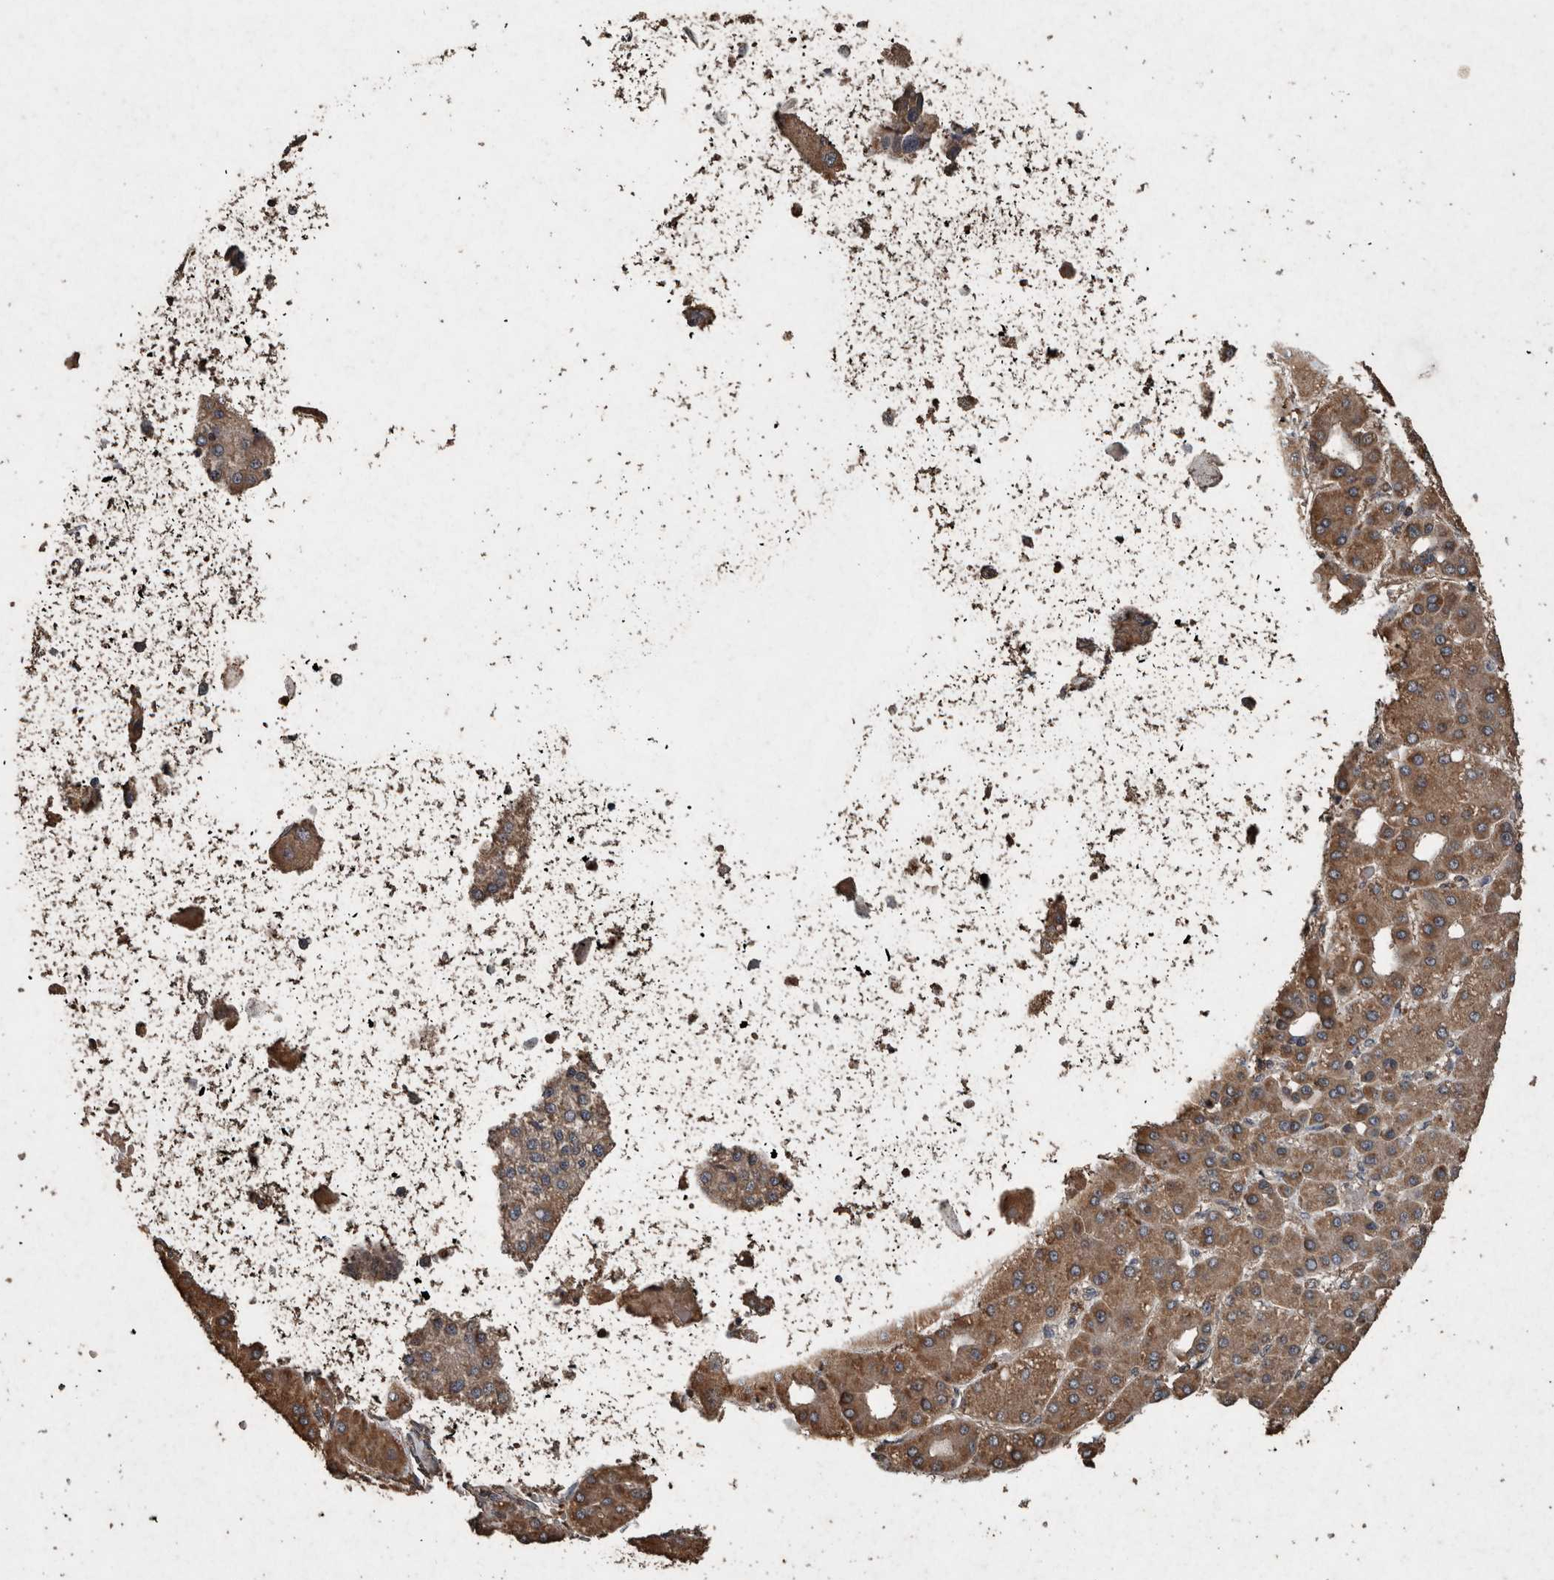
{"staining": {"intensity": "moderate", "quantity": ">75%", "location": "cytoplasmic/membranous"}, "tissue": "liver cancer", "cell_type": "Tumor cells", "image_type": "cancer", "snomed": [{"axis": "morphology", "description": "Carcinoma, Hepatocellular, NOS"}, {"axis": "topography", "description": "Liver"}], "caption": "There is medium levels of moderate cytoplasmic/membranous positivity in tumor cells of hepatocellular carcinoma (liver), as demonstrated by immunohistochemical staining (brown color).", "gene": "FGFRL1", "patient": {"sex": "male", "age": 65}}